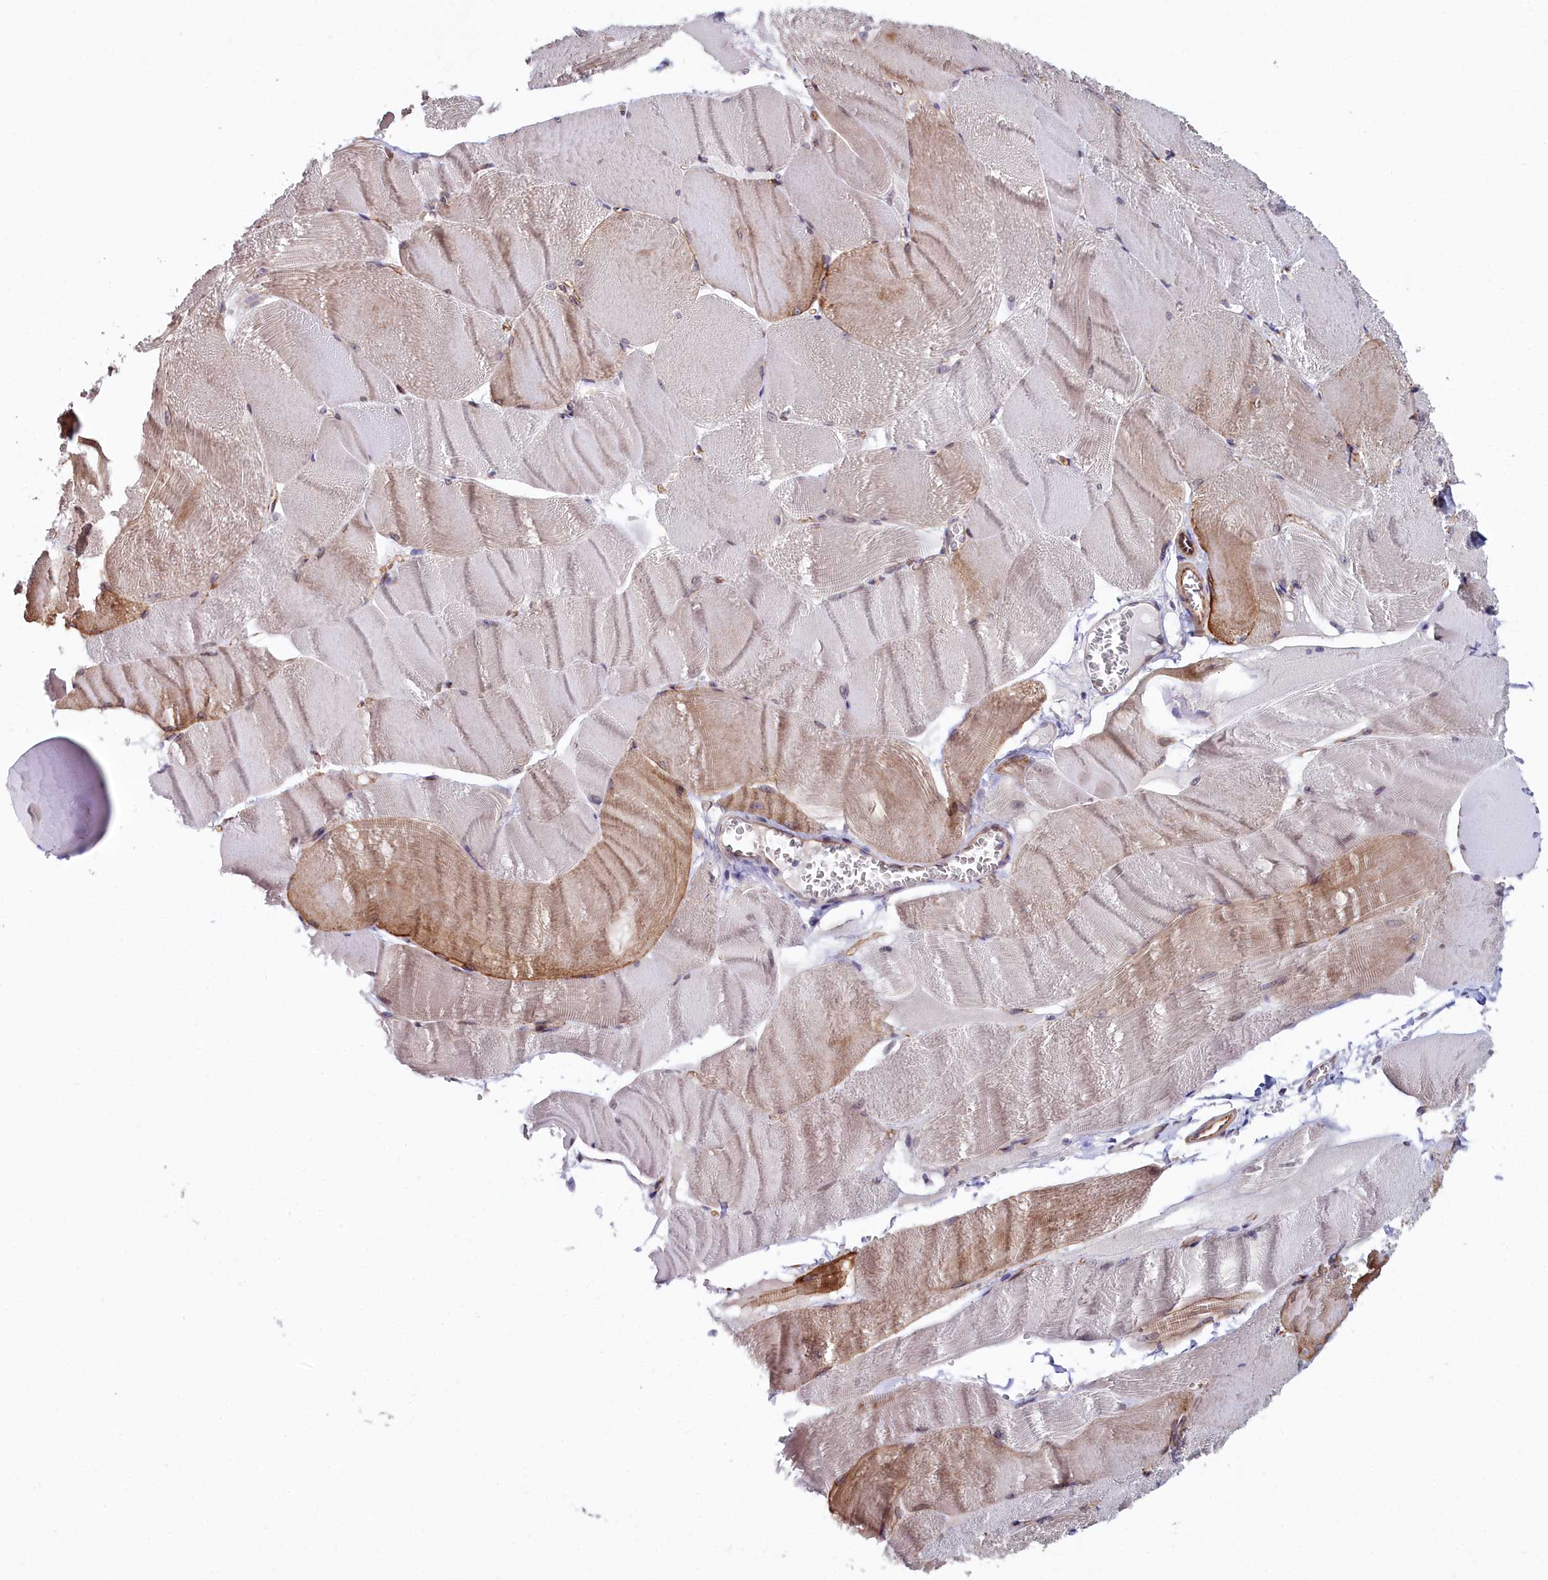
{"staining": {"intensity": "moderate", "quantity": "<25%", "location": "cytoplasmic/membranous"}, "tissue": "skeletal muscle", "cell_type": "Myocytes", "image_type": "normal", "snomed": [{"axis": "morphology", "description": "Normal tissue, NOS"}, {"axis": "morphology", "description": "Basal cell carcinoma"}, {"axis": "topography", "description": "Skeletal muscle"}], "caption": "Protein staining of normal skeletal muscle shows moderate cytoplasmic/membranous expression in approximately <25% of myocytes. The protein is shown in brown color, while the nuclei are stained blue.", "gene": "C4orf19", "patient": {"sex": "female", "age": 64}}